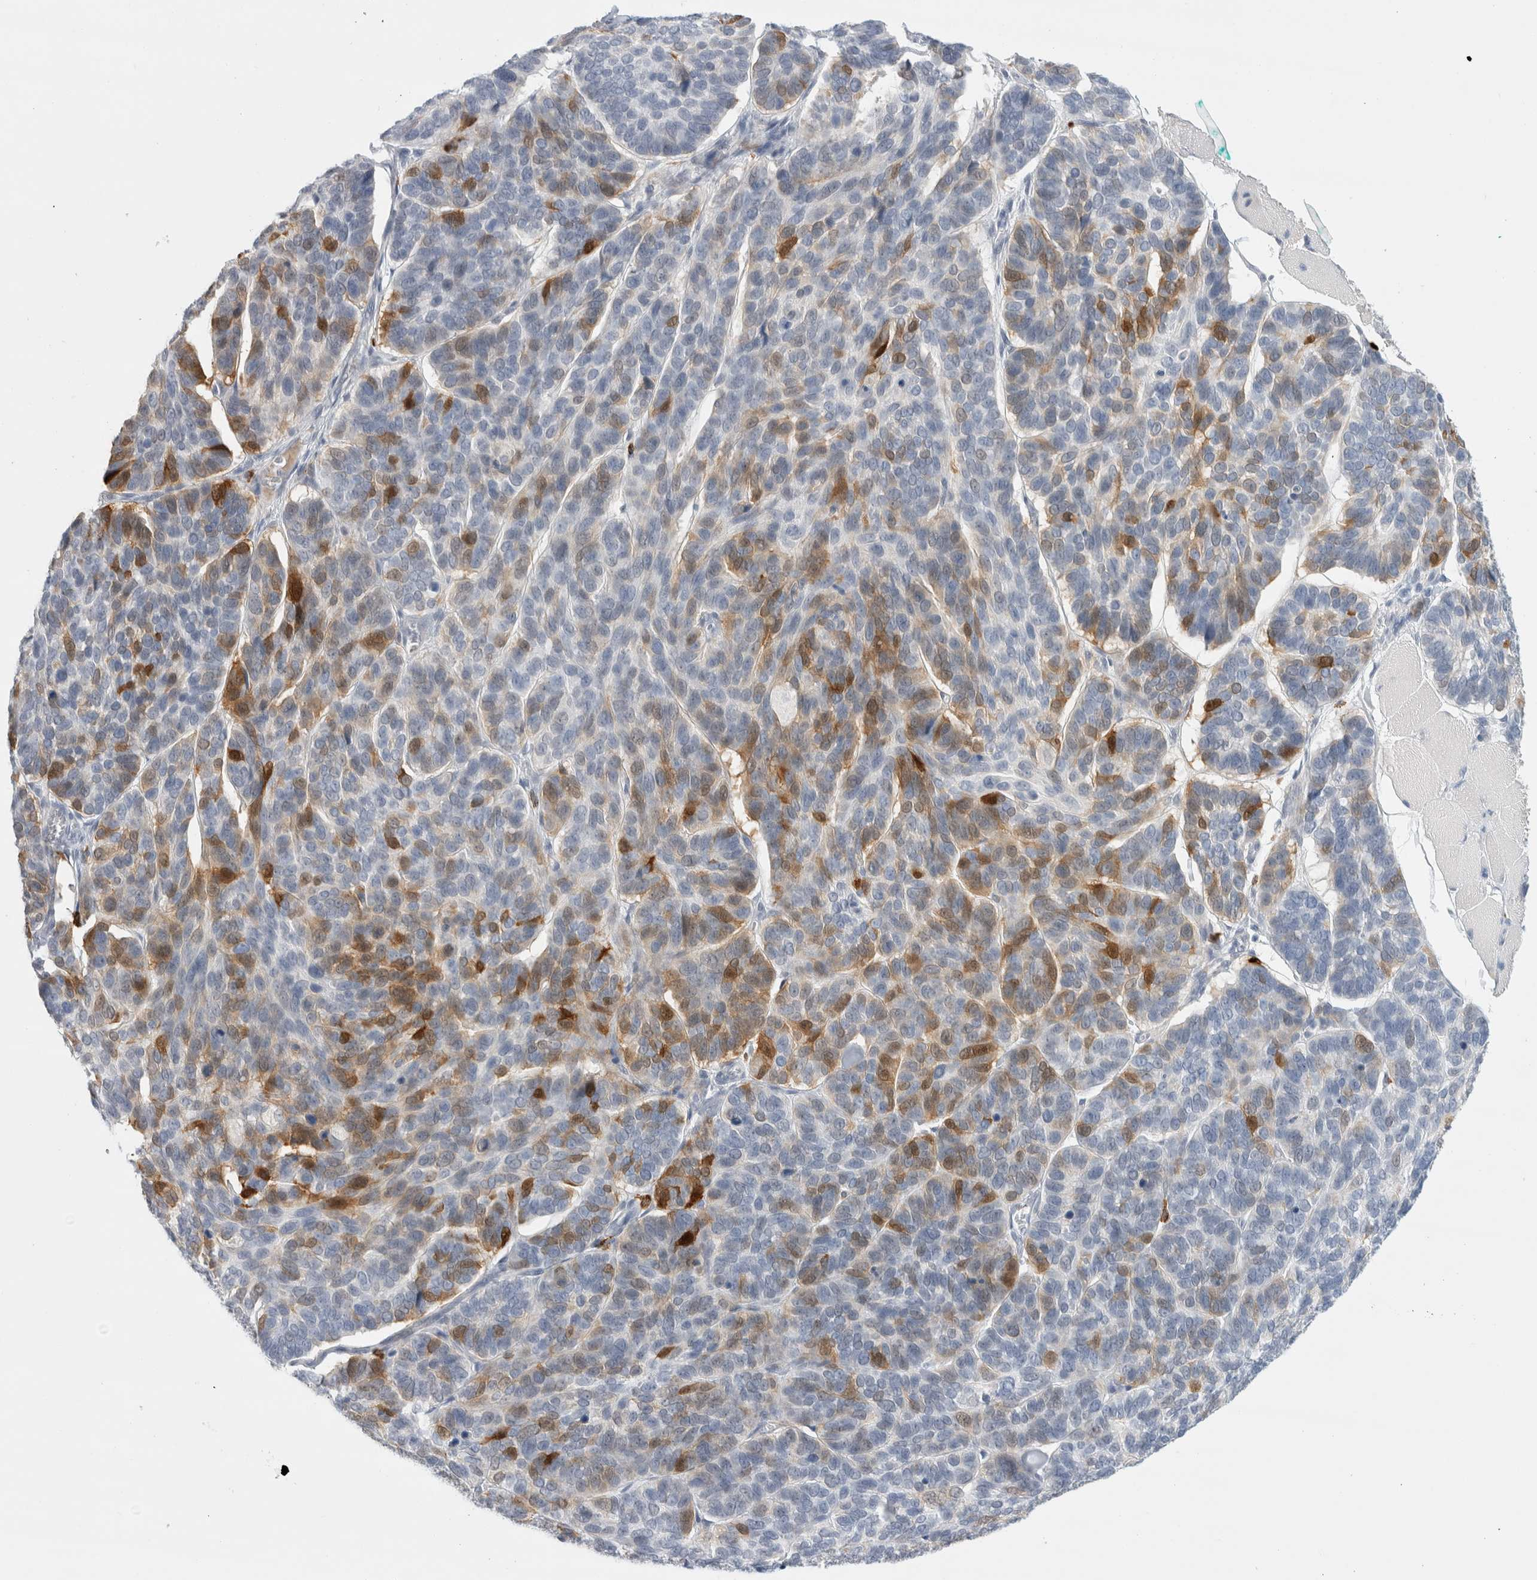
{"staining": {"intensity": "strong", "quantity": "<25%", "location": "cytoplasmic/membranous"}, "tissue": "skin cancer", "cell_type": "Tumor cells", "image_type": "cancer", "snomed": [{"axis": "morphology", "description": "Basal cell carcinoma"}, {"axis": "topography", "description": "Skin"}], "caption": "DAB (3,3'-diaminobenzidine) immunohistochemical staining of skin cancer (basal cell carcinoma) shows strong cytoplasmic/membranous protein positivity in approximately <25% of tumor cells.", "gene": "SLC22A12", "patient": {"sex": "male", "age": 62}}